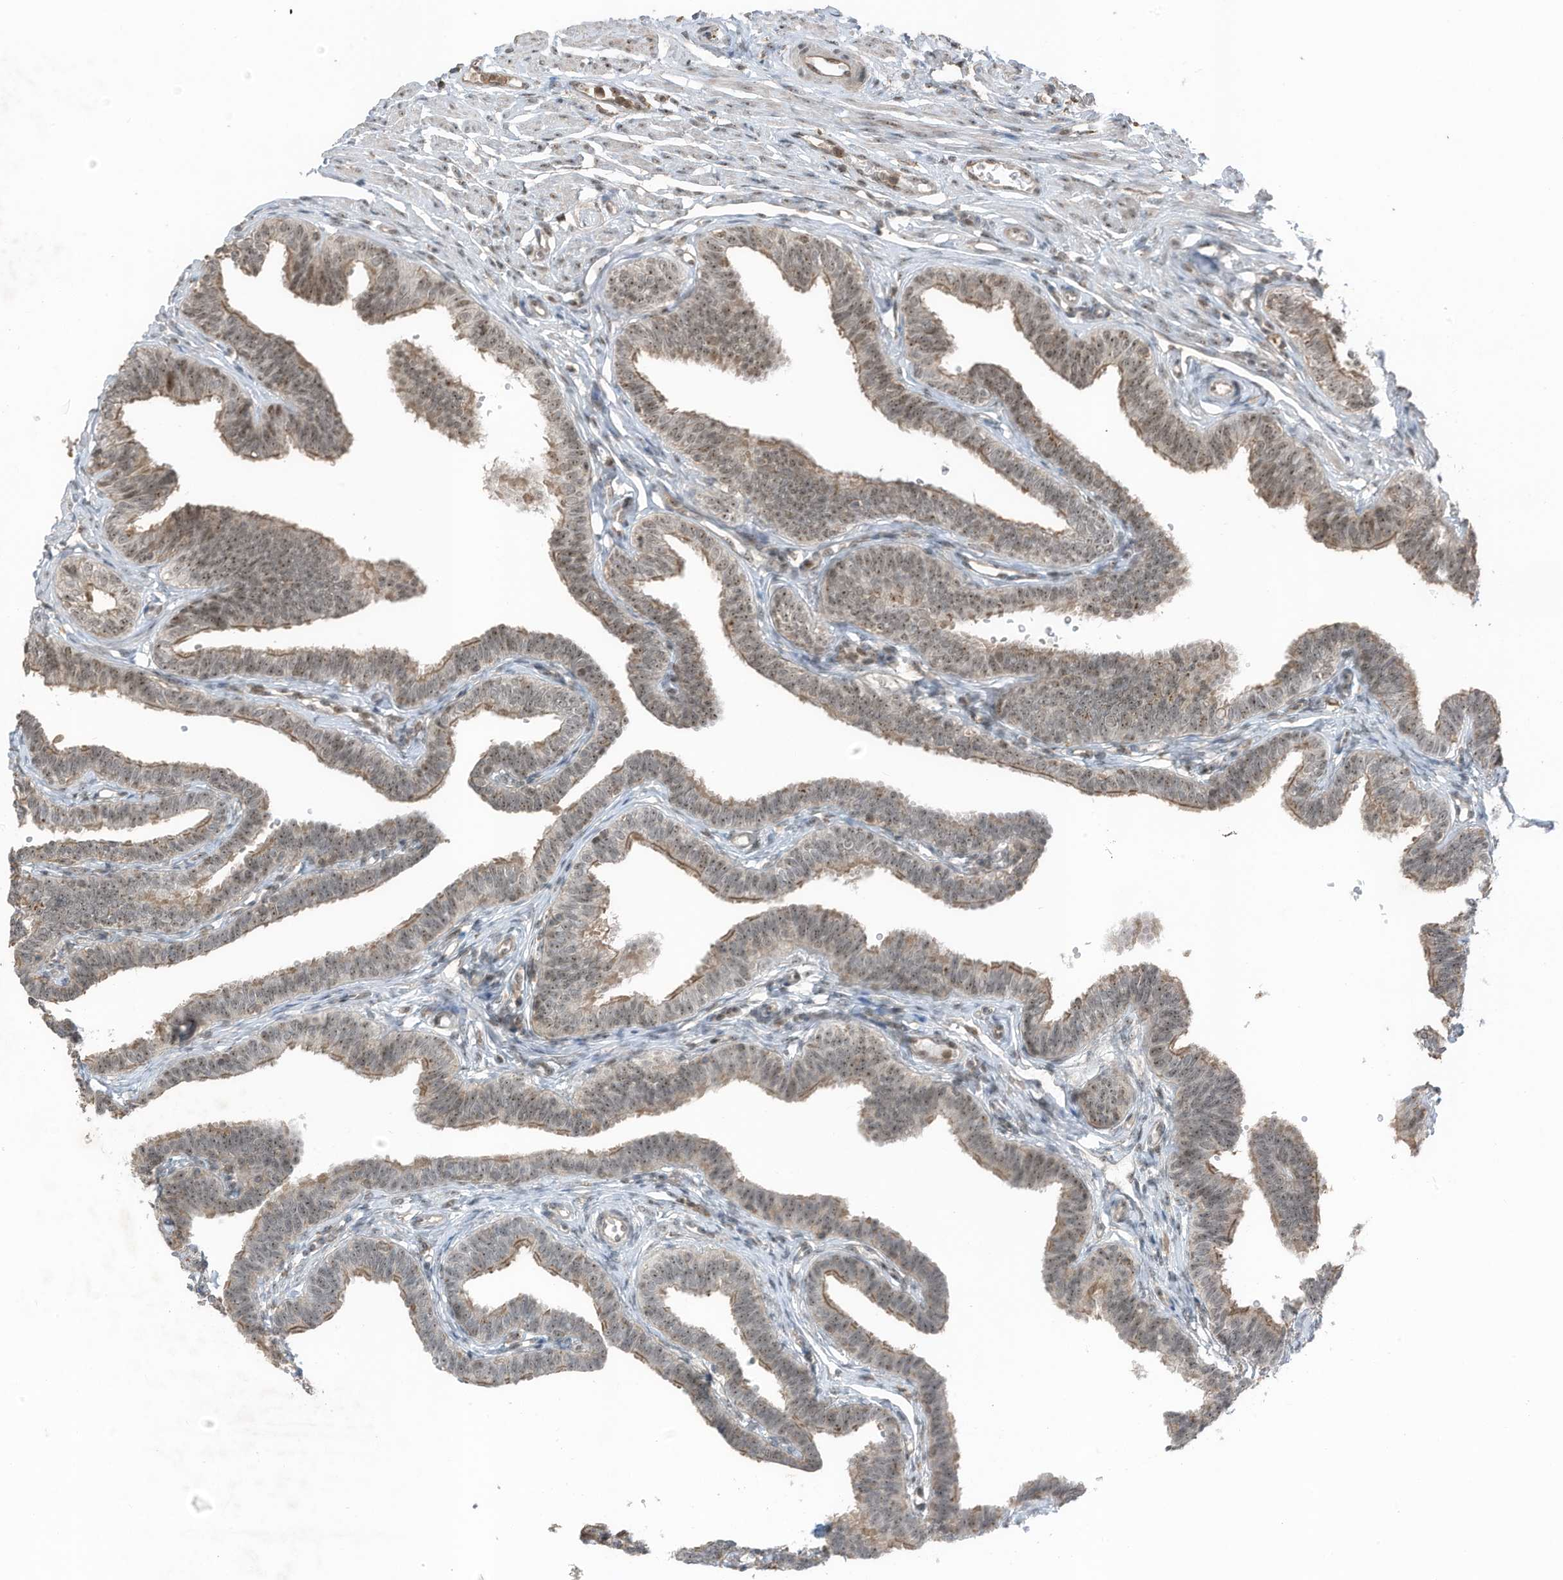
{"staining": {"intensity": "moderate", "quantity": ">75%", "location": "cytoplasmic/membranous,nuclear"}, "tissue": "fallopian tube", "cell_type": "Glandular cells", "image_type": "normal", "snomed": [{"axis": "morphology", "description": "Normal tissue, NOS"}, {"axis": "topography", "description": "Fallopian tube"}, {"axis": "topography", "description": "Ovary"}], "caption": "Glandular cells reveal medium levels of moderate cytoplasmic/membranous,nuclear positivity in approximately >75% of cells in benign human fallopian tube. (DAB = brown stain, brightfield microscopy at high magnification).", "gene": "UTP3", "patient": {"sex": "female", "age": 23}}